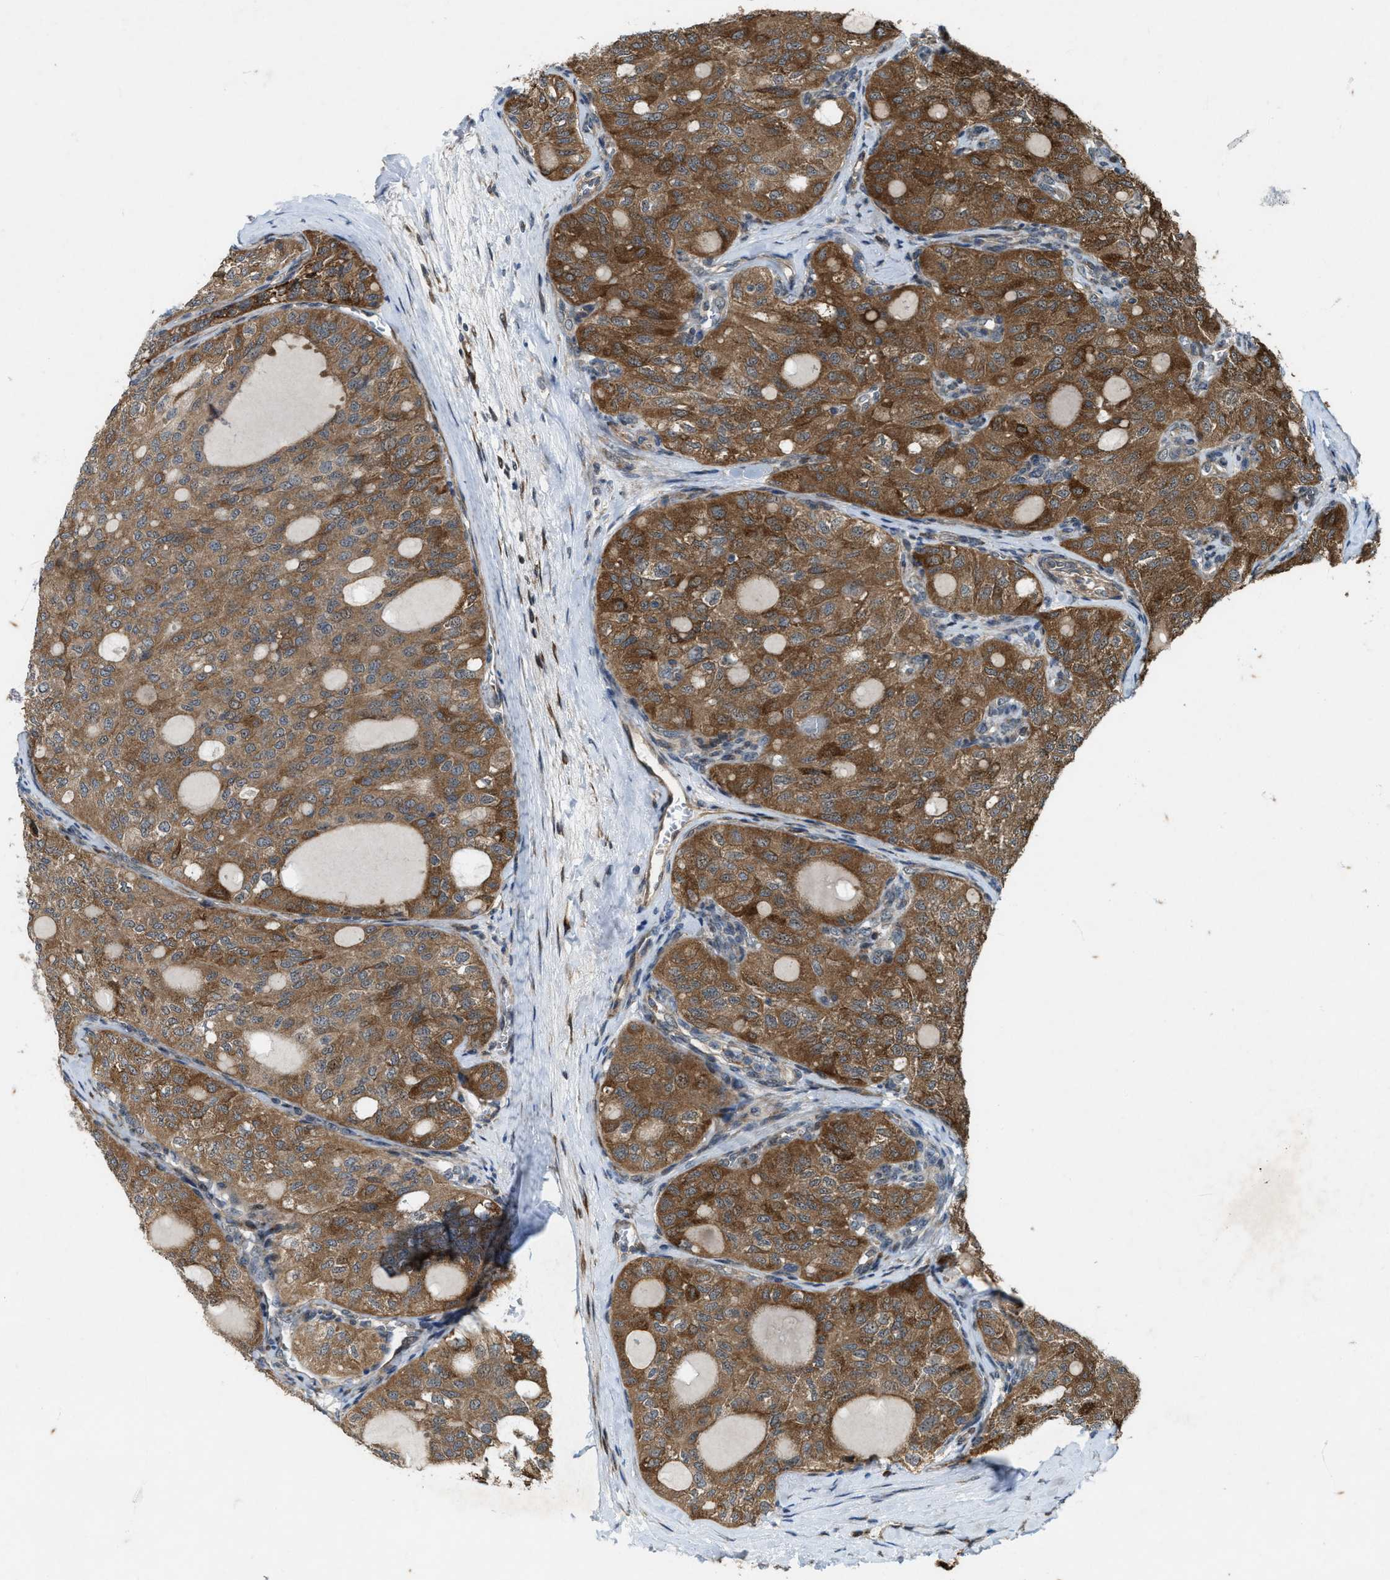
{"staining": {"intensity": "moderate", "quantity": ">75%", "location": "cytoplasmic/membranous"}, "tissue": "thyroid cancer", "cell_type": "Tumor cells", "image_type": "cancer", "snomed": [{"axis": "morphology", "description": "Follicular adenoma carcinoma, NOS"}, {"axis": "topography", "description": "Thyroid gland"}], "caption": "Protein expression analysis of thyroid cancer reveals moderate cytoplasmic/membranous positivity in about >75% of tumor cells.", "gene": "LRRC72", "patient": {"sex": "male", "age": 75}}